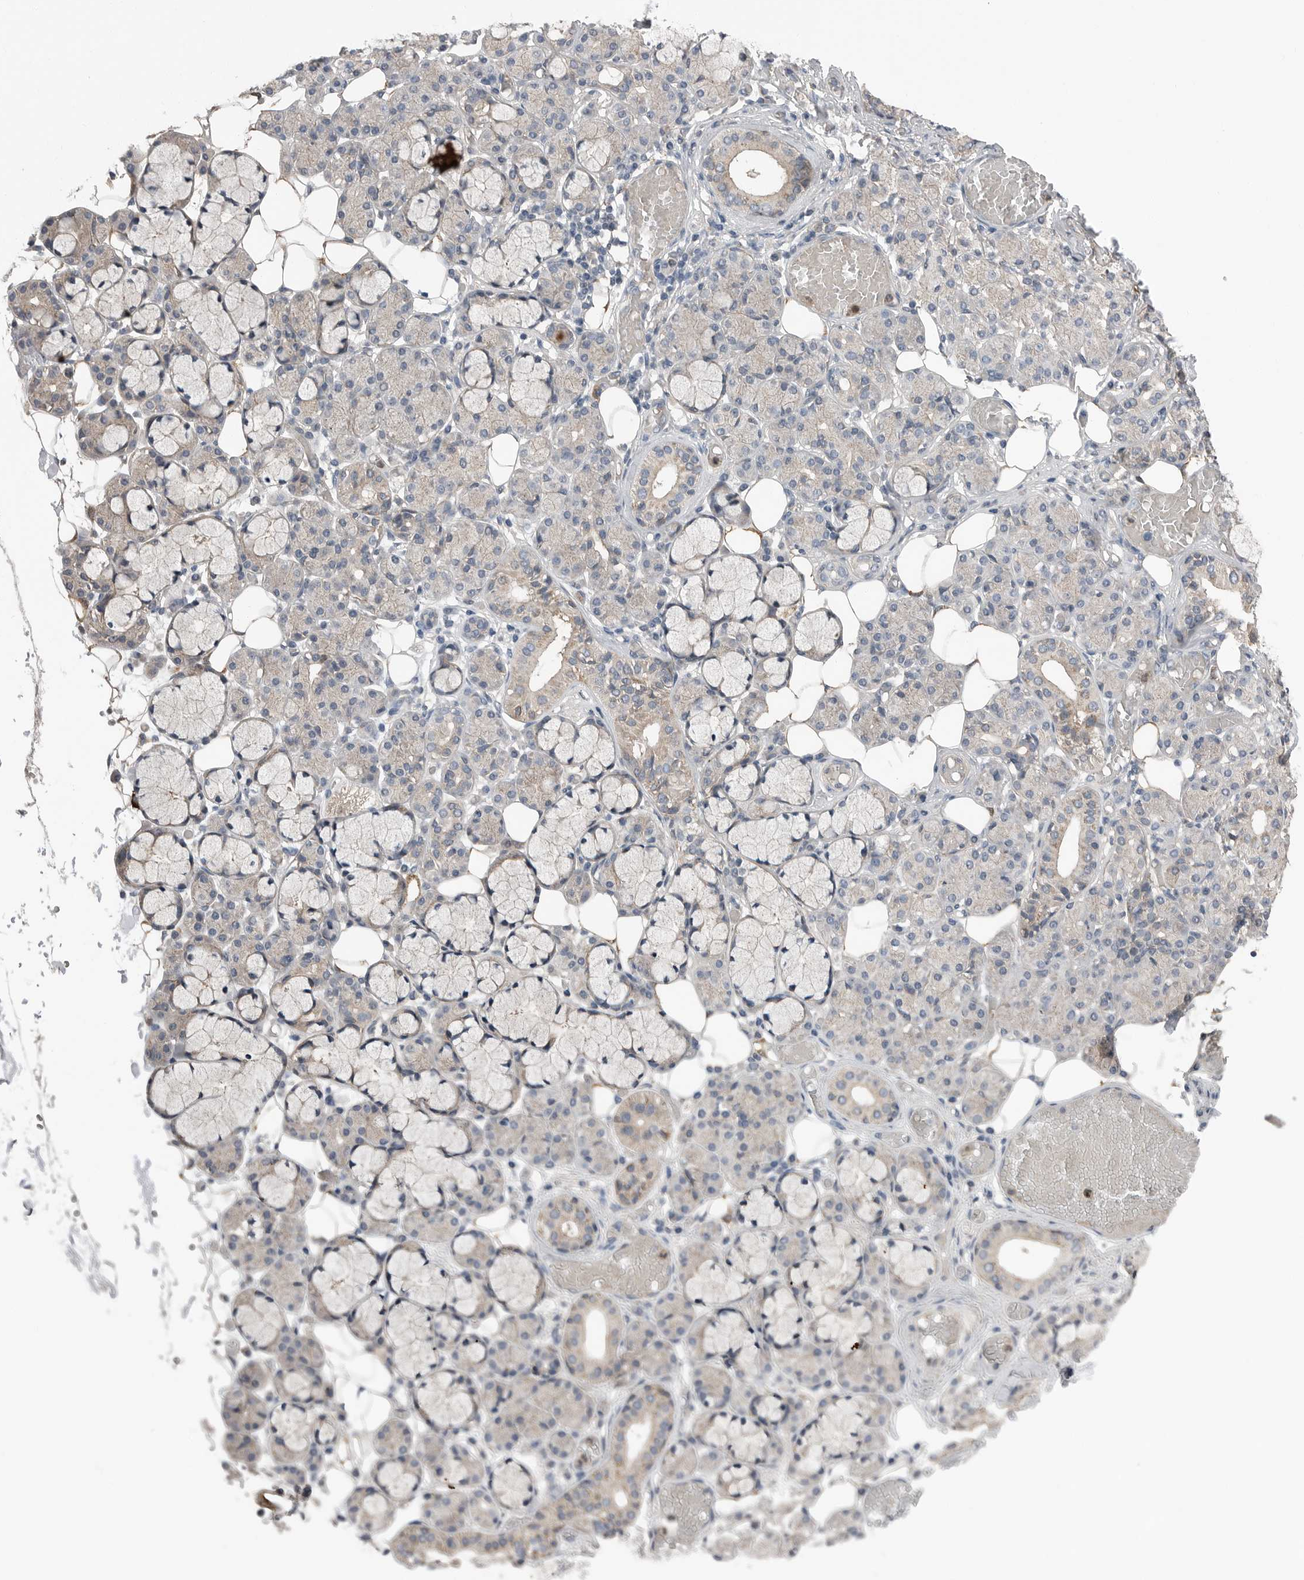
{"staining": {"intensity": "weak", "quantity": "<25%", "location": "cytoplasmic/membranous"}, "tissue": "salivary gland", "cell_type": "Glandular cells", "image_type": "normal", "snomed": [{"axis": "morphology", "description": "Normal tissue, NOS"}, {"axis": "topography", "description": "Salivary gland"}], "caption": "Immunohistochemistry of normal human salivary gland demonstrates no expression in glandular cells. (Brightfield microscopy of DAB immunohistochemistry at high magnification).", "gene": "SCP2", "patient": {"sex": "male", "age": 63}}